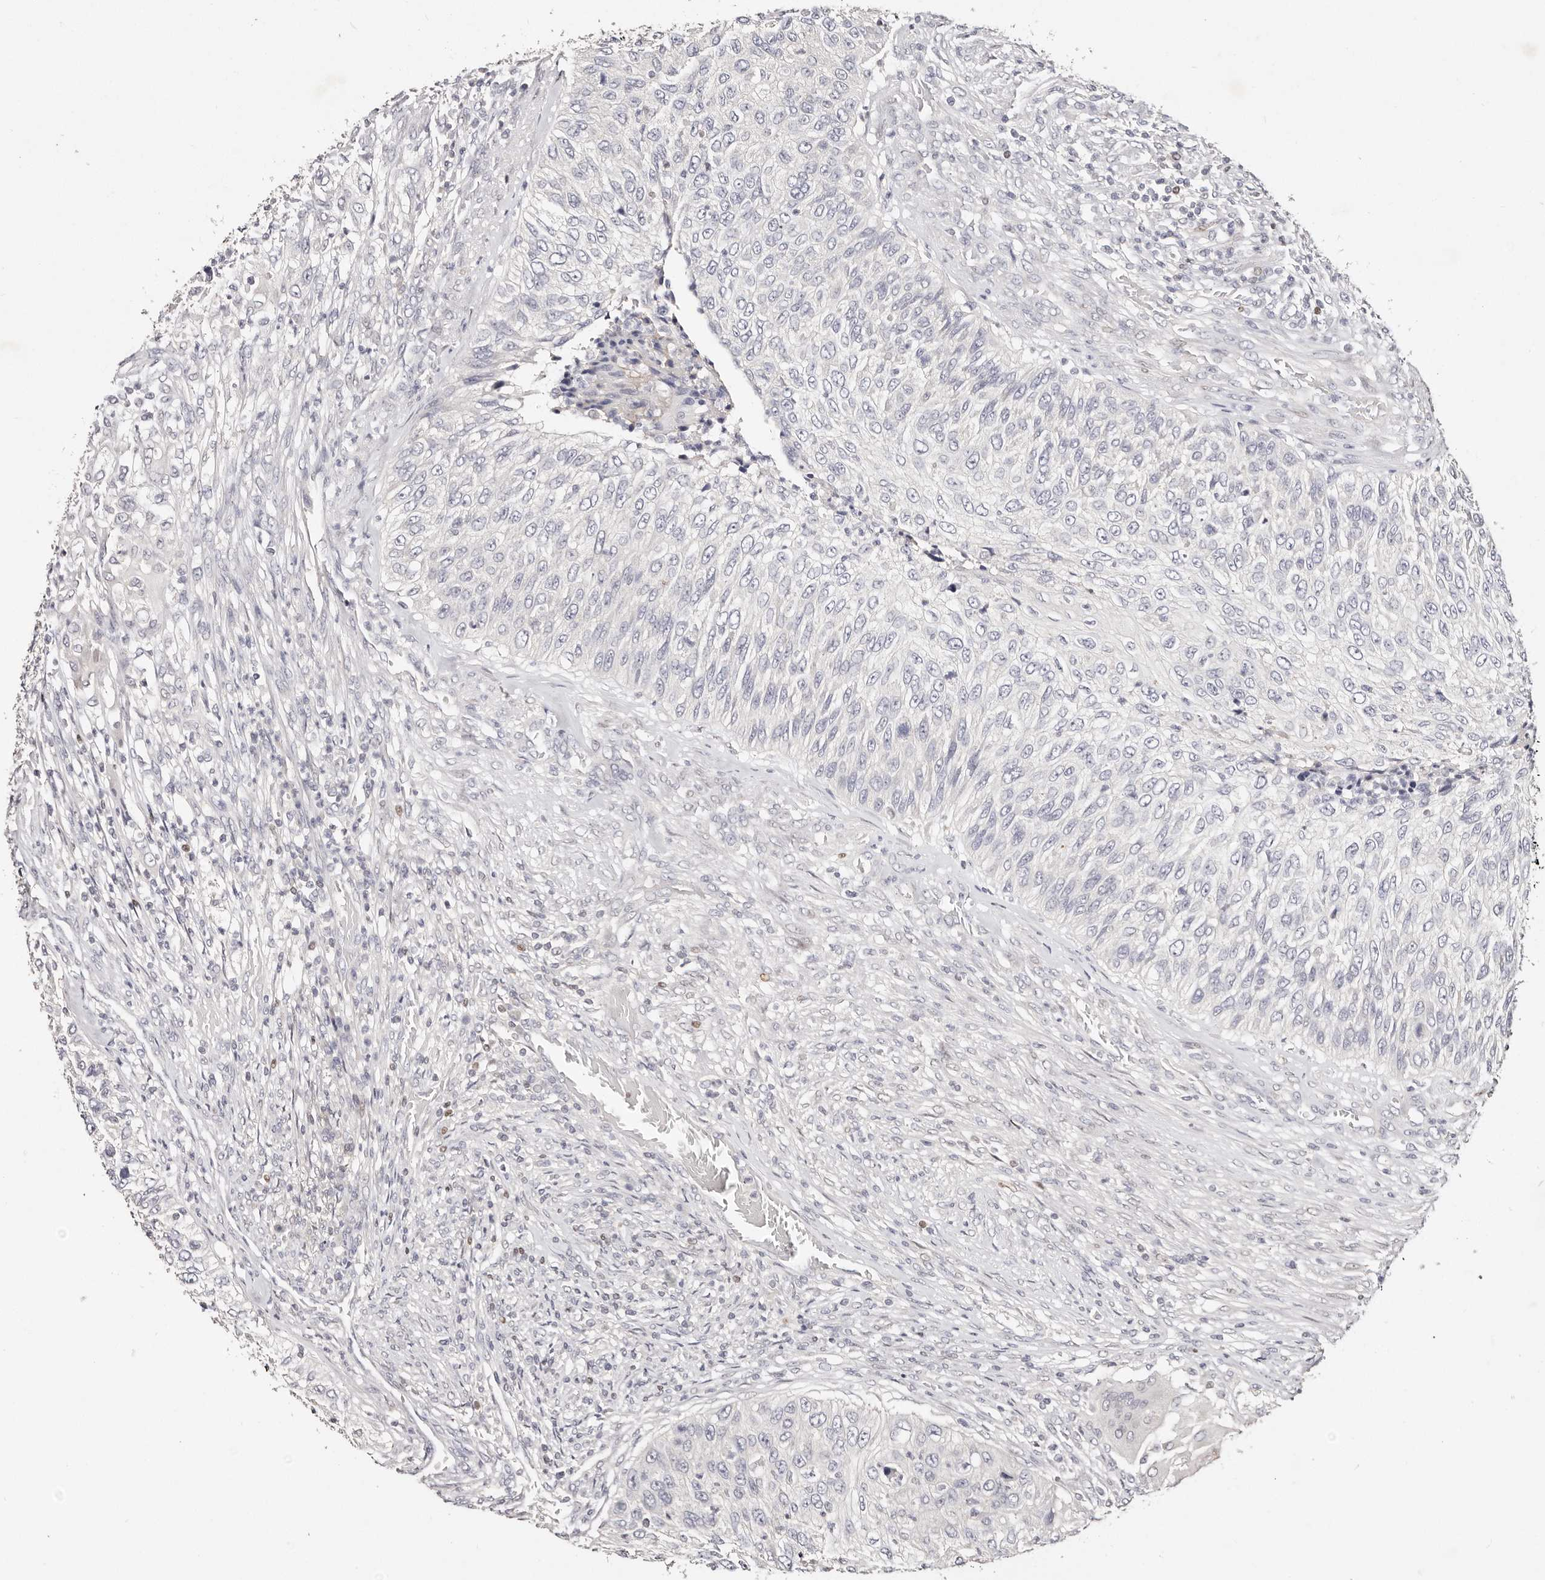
{"staining": {"intensity": "negative", "quantity": "none", "location": "none"}, "tissue": "urothelial cancer", "cell_type": "Tumor cells", "image_type": "cancer", "snomed": [{"axis": "morphology", "description": "Urothelial carcinoma, High grade"}, {"axis": "topography", "description": "Urinary bladder"}], "caption": "This is a image of immunohistochemistry staining of urothelial carcinoma (high-grade), which shows no staining in tumor cells.", "gene": "IQGAP3", "patient": {"sex": "female", "age": 60}}